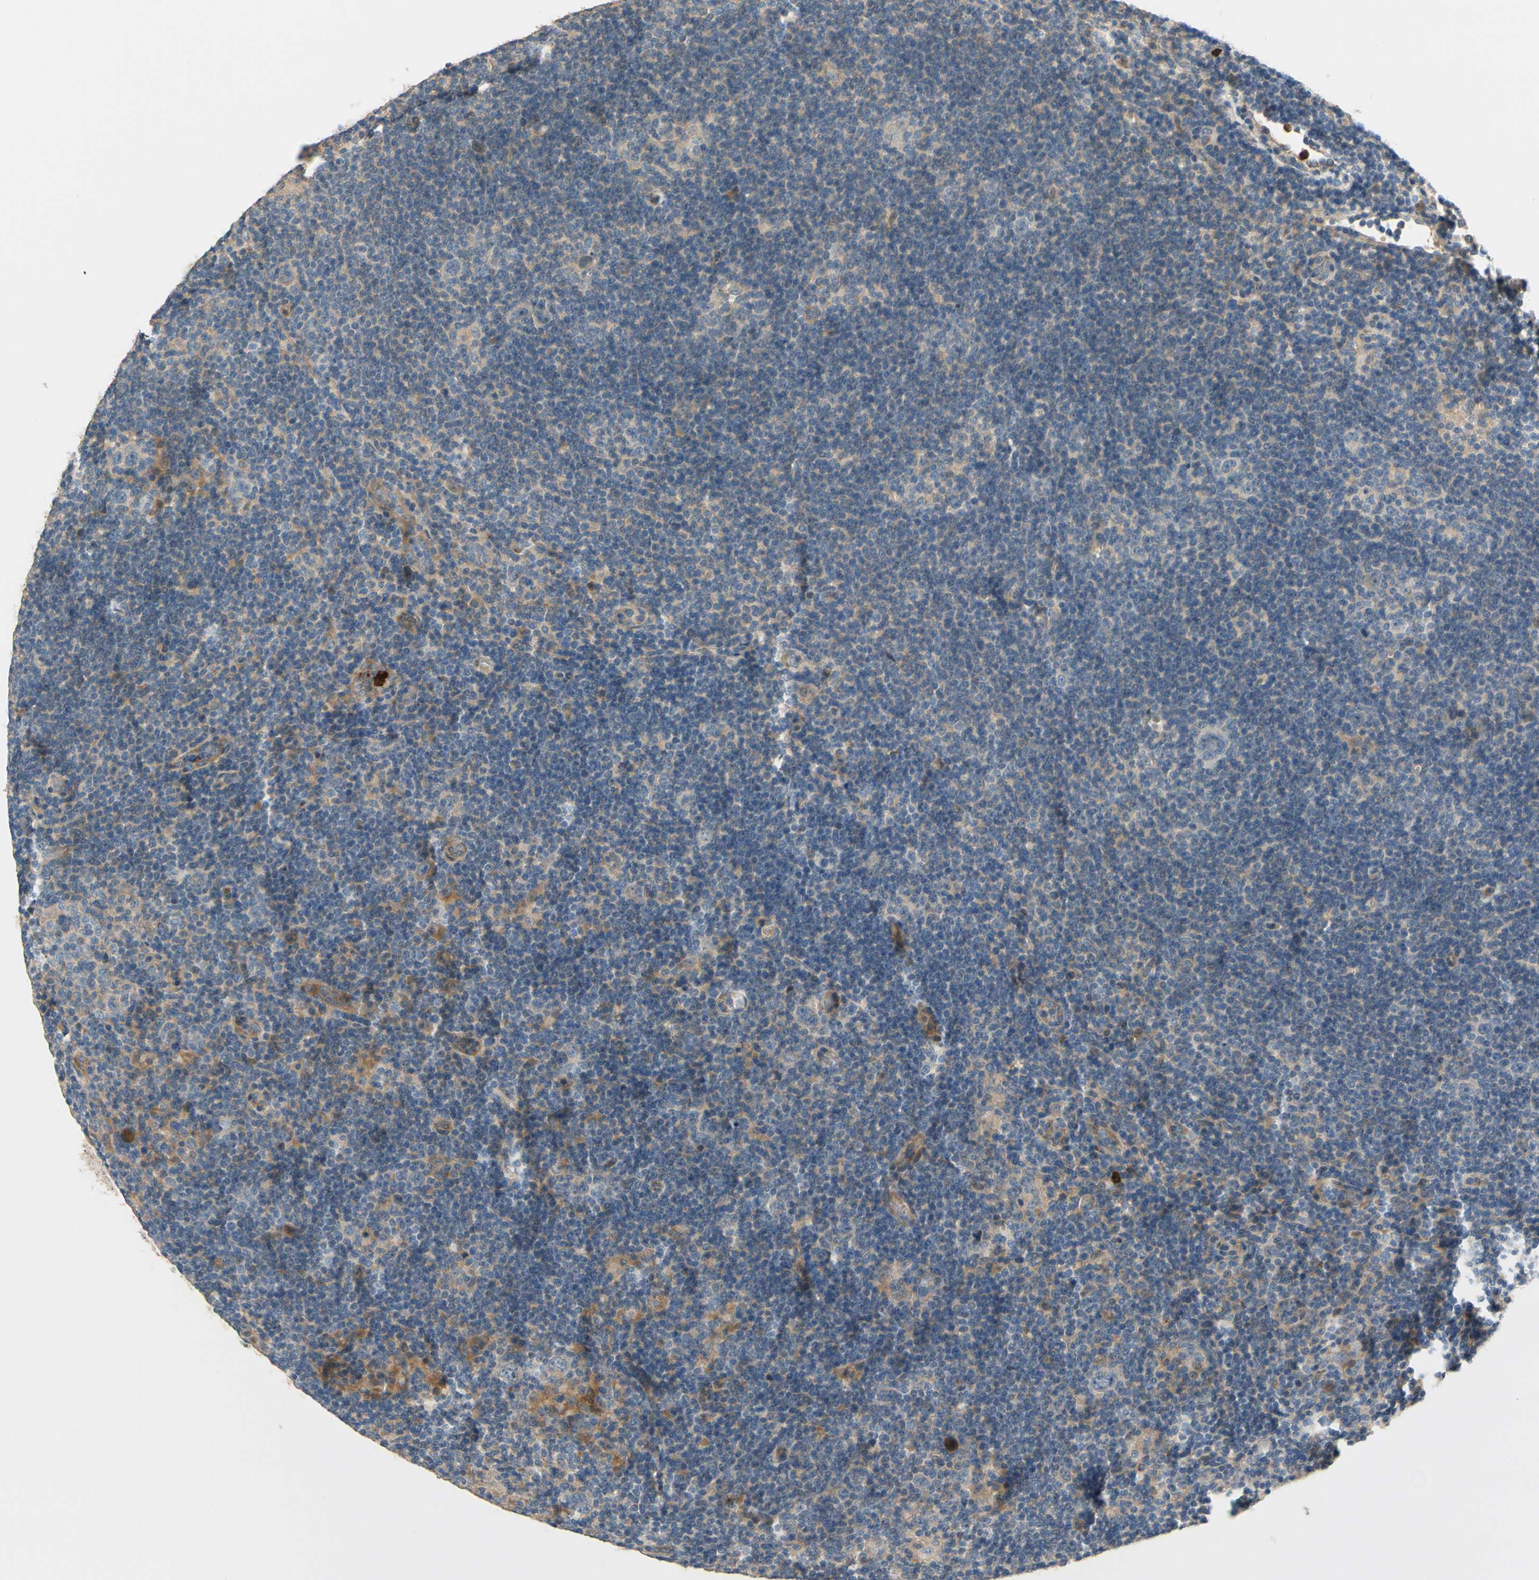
{"staining": {"intensity": "negative", "quantity": "none", "location": "none"}, "tissue": "lymphoma", "cell_type": "Tumor cells", "image_type": "cancer", "snomed": [{"axis": "morphology", "description": "Hodgkin's disease, NOS"}, {"axis": "topography", "description": "Lymph node"}], "caption": "IHC of Hodgkin's disease demonstrates no positivity in tumor cells.", "gene": "SIGLEC5", "patient": {"sex": "female", "age": 57}}